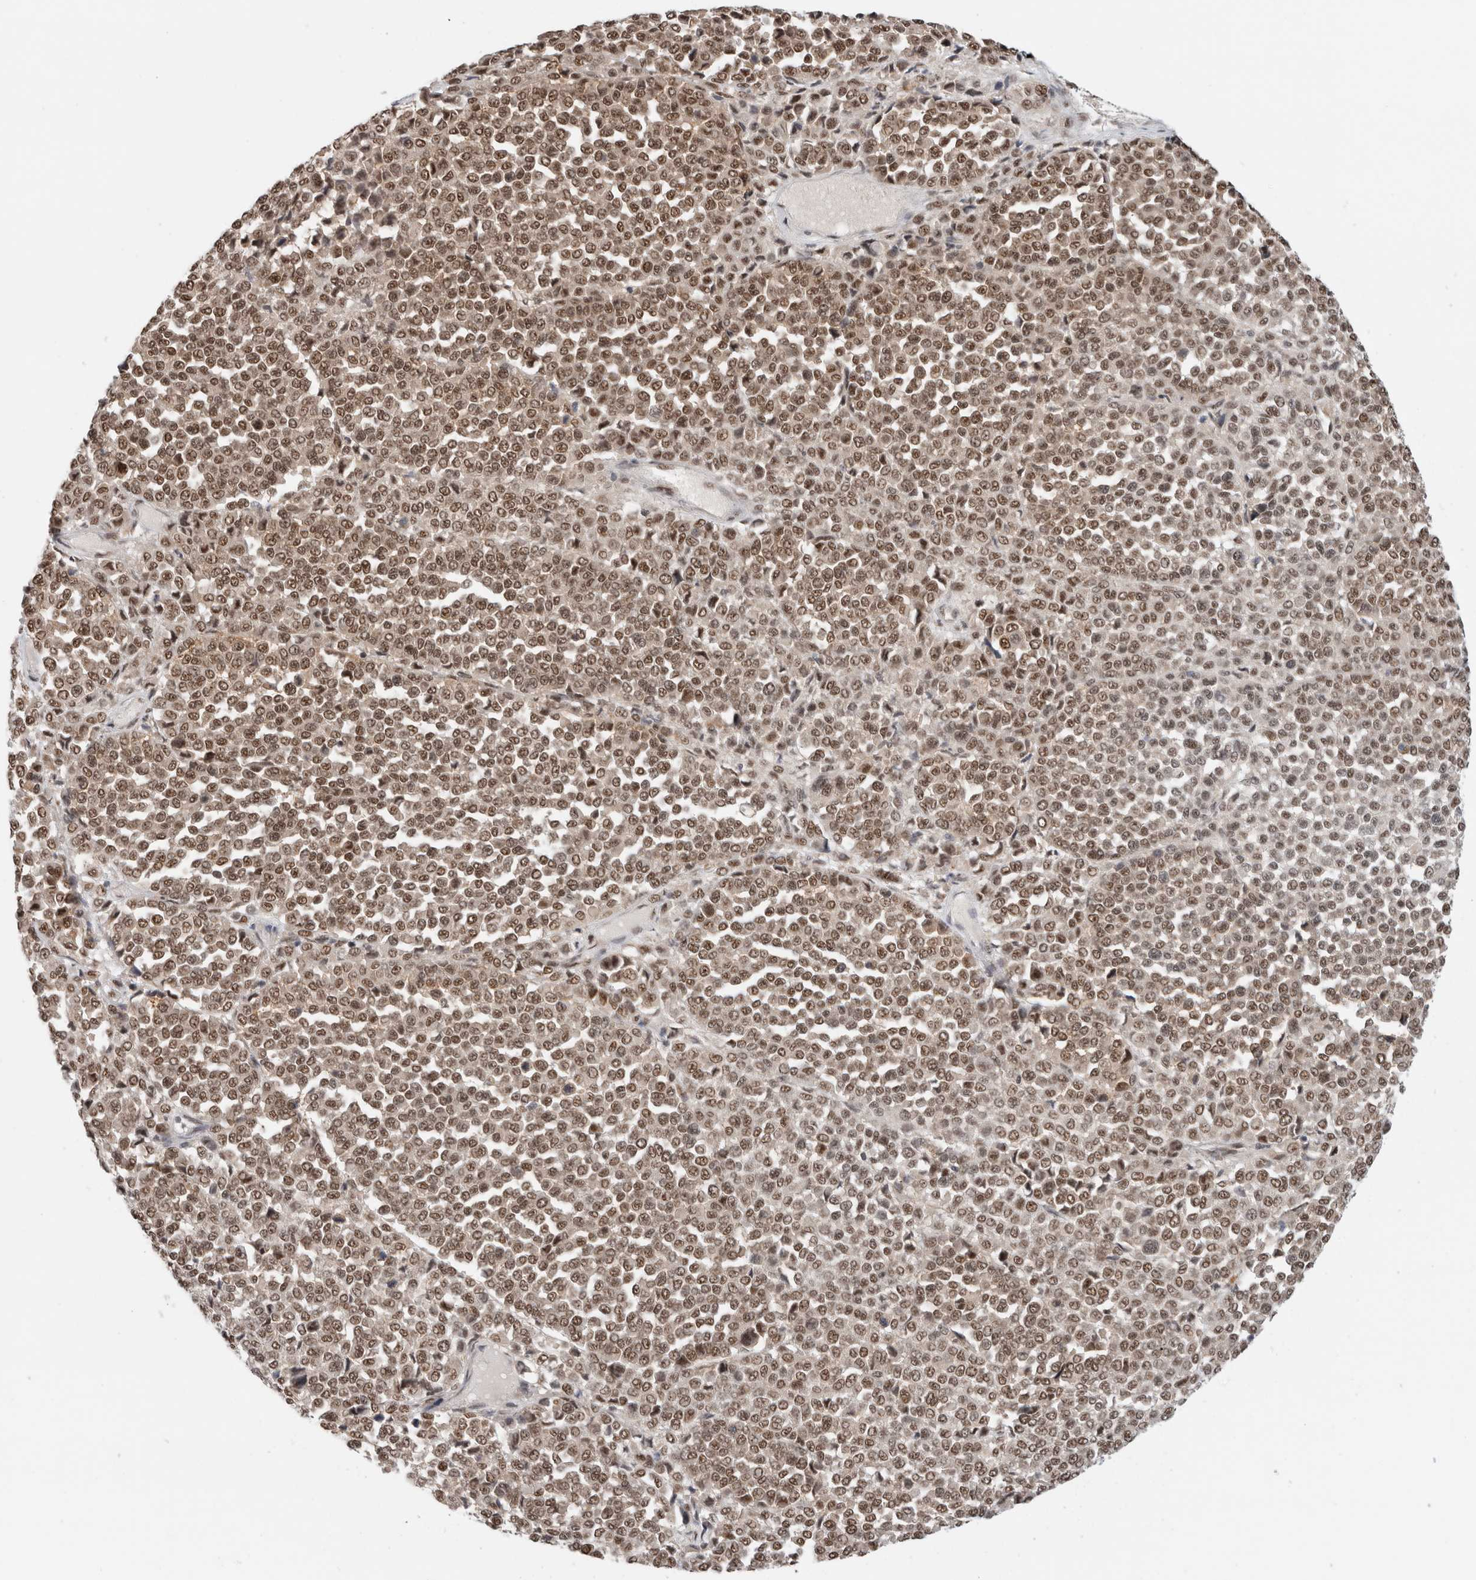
{"staining": {"intensity": "moderate", "quantity": ">75%", "location": "nuclear"}, "tissue": "melanoma", "cell_type": "Tumor cells", "image_type": "cancer", "snomed": [{"axis": "morphology", "description": "Malignant melanoma, Metastatic site"}, {"axis": "topography", "description": "Pancreas"}], "caption": "Immunohistochemical staining of human melanoma demonstrates medium levels of moderate nuclear protein positivity in about >75% of tumor cells. The staining was performed using DAB, with brown indicating positive protein expression. Nuclei are stained blue with hematoxylin.", "gene": "NCAPG2", "patient": {"sex": "female", "age": 30}}